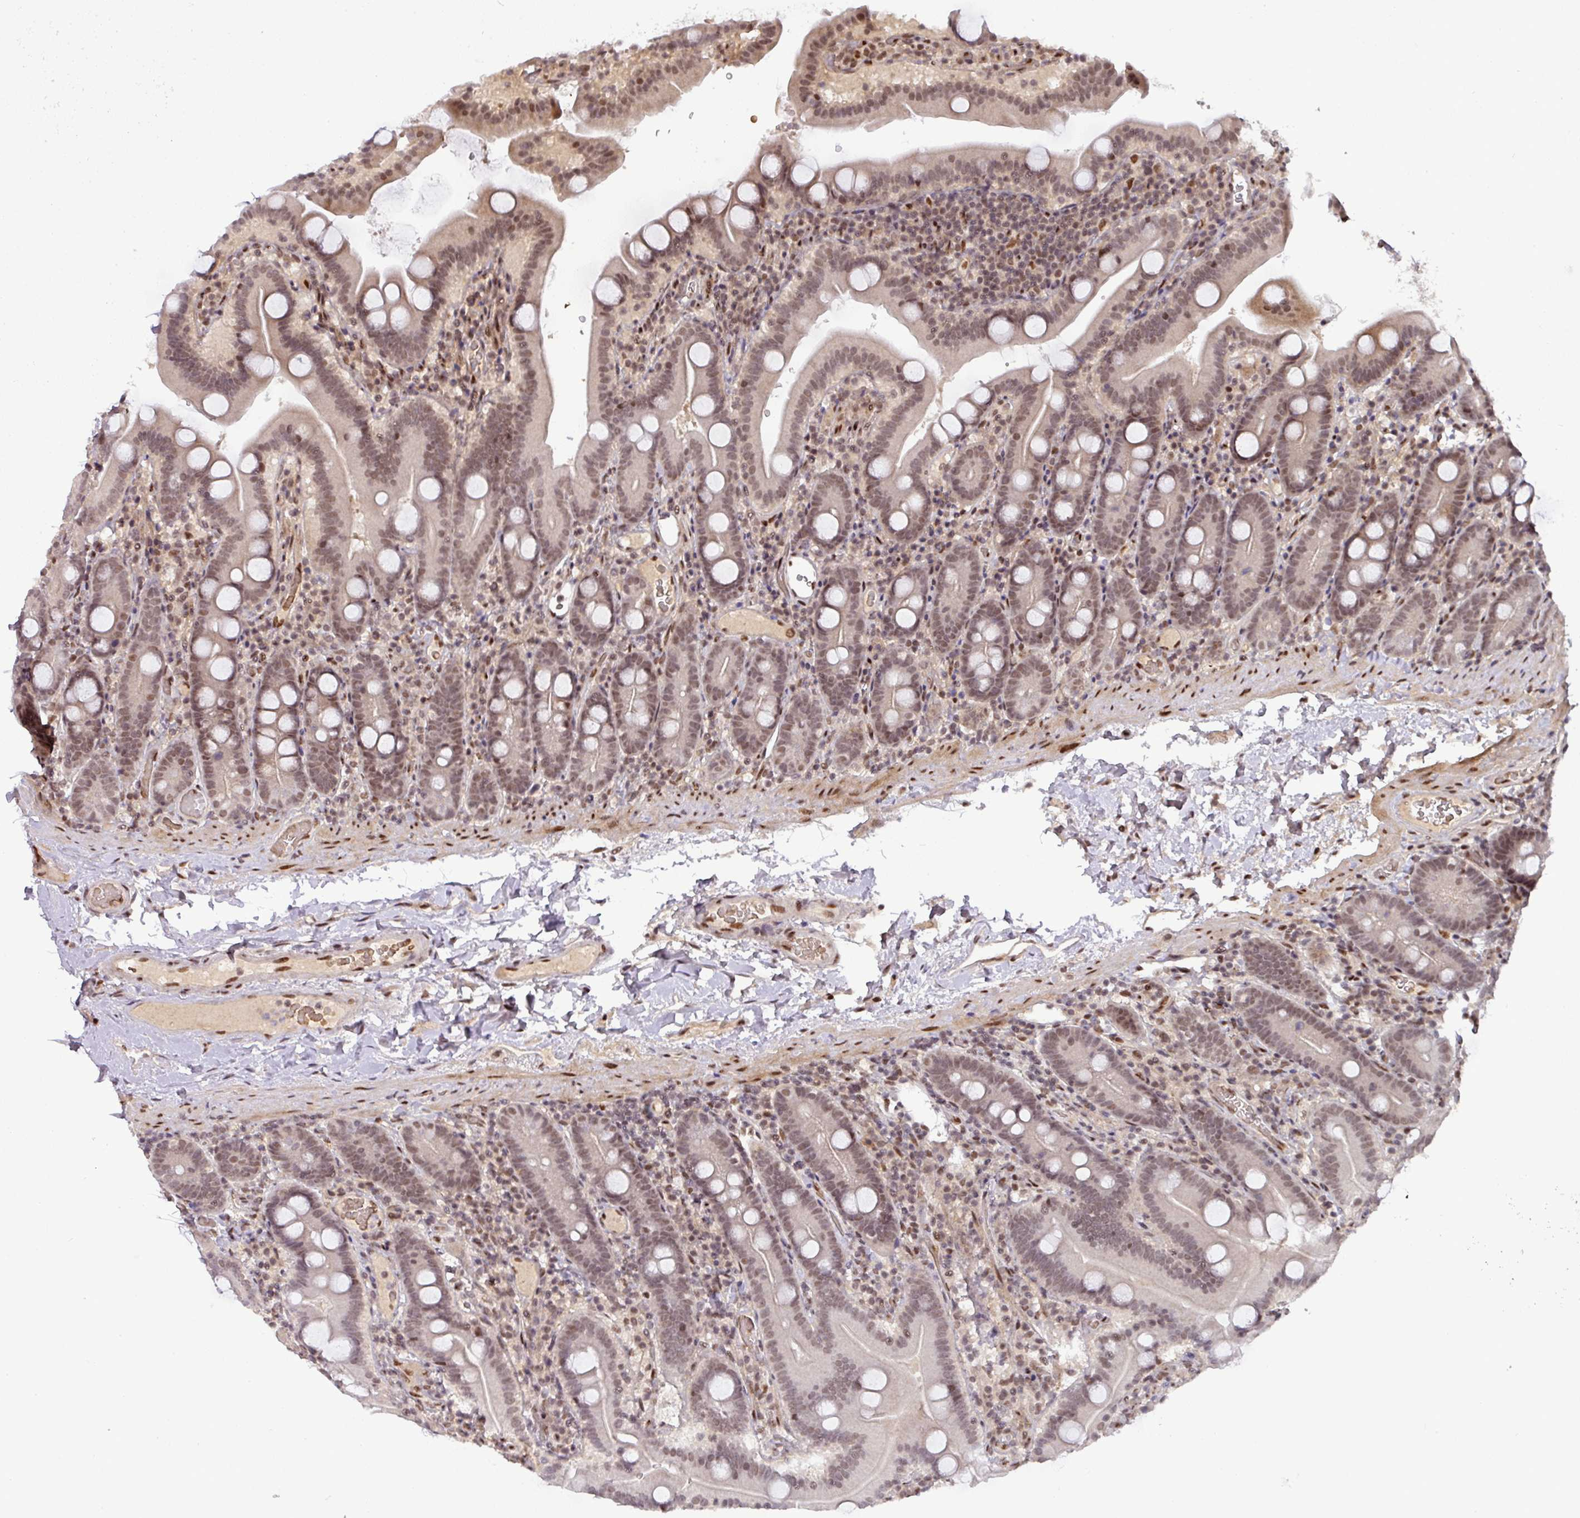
{"staining": {"intensity": "moderate", "quantity": ">75%", "location": "nuclear"}, "tissue": "duodenum", "cell_type": "Glandular cells", "image_type": "normal", "snomed": [{"axis": "morphology", "description": "Normal tissue, NOS"}, {"axis": "topography", "description": "Duodenum"}], "caption": "Immunohistochemistry (IHC) micrograph of benign human duodenum stained for a protein (brown), which reveals medium levels of moderate nuclear expression in approximately >75% of glandular cells.", "gene": "CIC", "patient": {"sex": "male", "age": 55}}